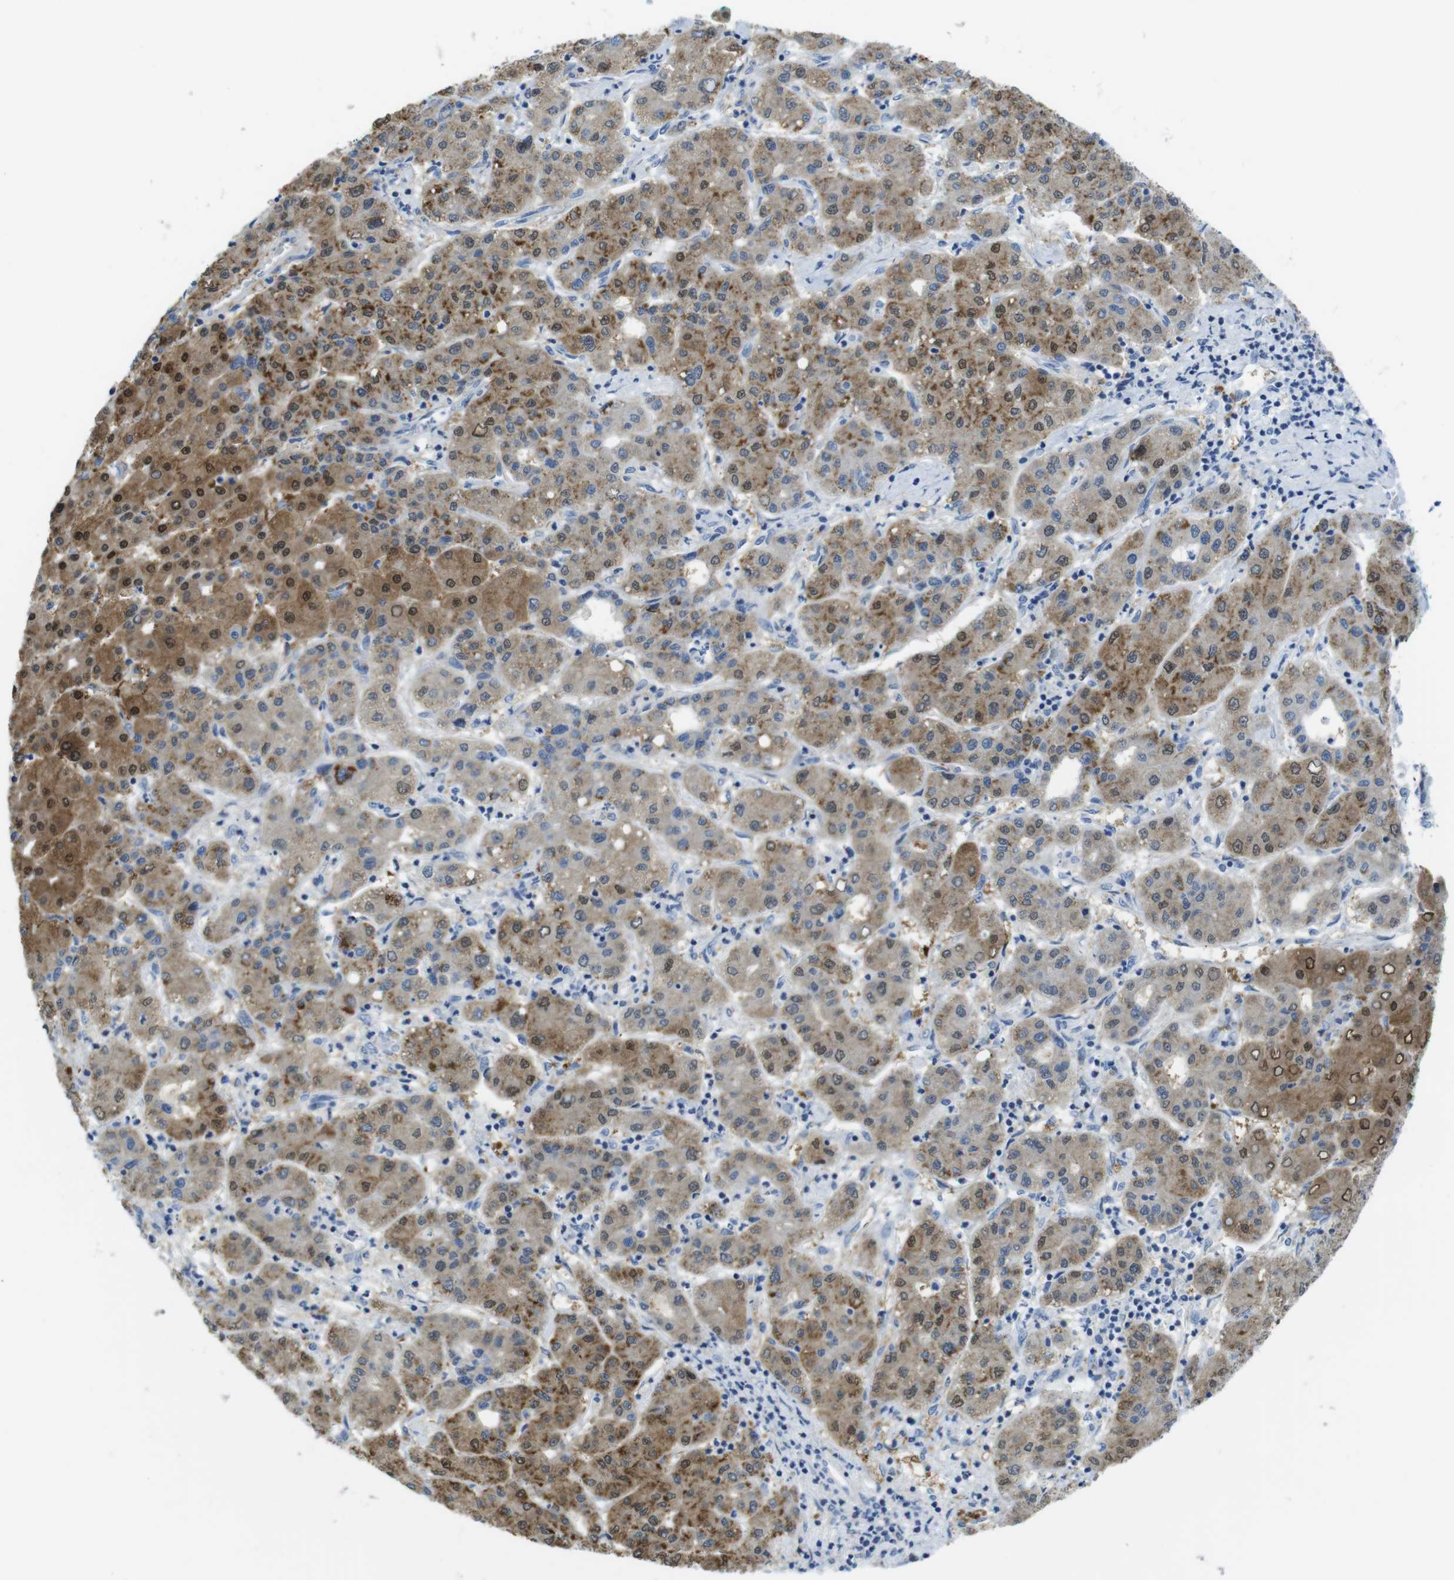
{"staining": {"intensity": "moderate", "quantity": ">75%", "location": "cytoplasmic/membranous,nuclear"}, "tissue": "liver cancer", "cell_type": "Tumor cells", "image_type": "cancer", "snomed": [{"axis": "morphology", "description": "Carcinoma, Hepatocellular, NOS"}, {"axis": "topography", "description": "Liver"}], "caption": "The histopathology image shows a brown stain indicating the presence of a protein in the cytoplasmic/membranous and nuclear of tumor cells in hepatocellular carcinoma (liver).", "gene": "ASIC5", "patient": {"sex": "male", "age": 65}}